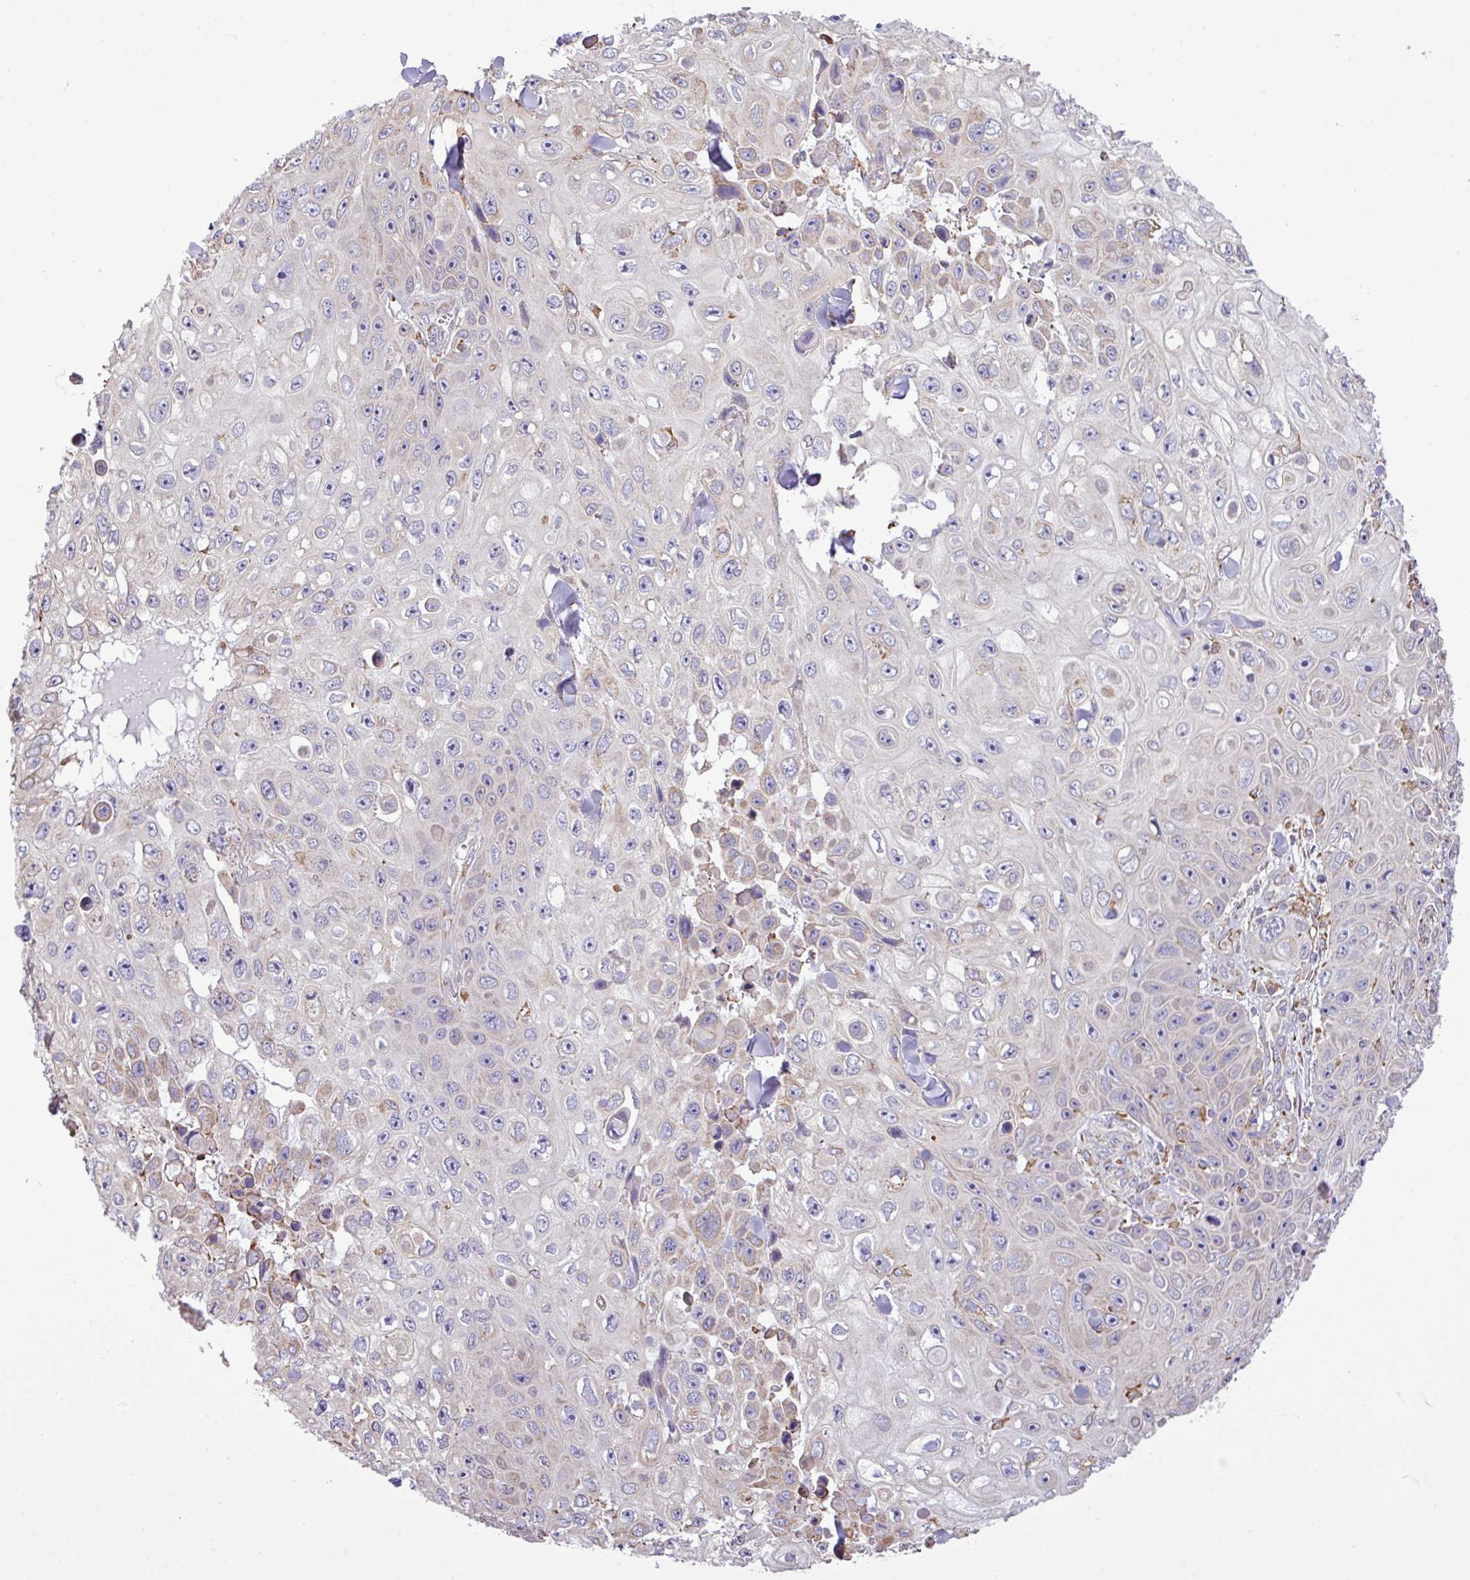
{"staining": {"intensity": "negative", "quantity": "none", "location": "none"}, "tissue": "skin cancer", "cell_type": "Tumor cells", "image_type": "cancer", "snomed": [{"axis": "morphology", "description": "Squamous cell carcinoma, NOS"}, {"axis": "topography", "description": "Skin"}], "caption": "A high-resolution histopathology image shows immunohistochemistry staining of squamous cell carcinoma (skin), which exhibits no significant staining in tumor cells.", "gene": "ZSCAN5A", "patient": {"sex": "male", "age": 82}}